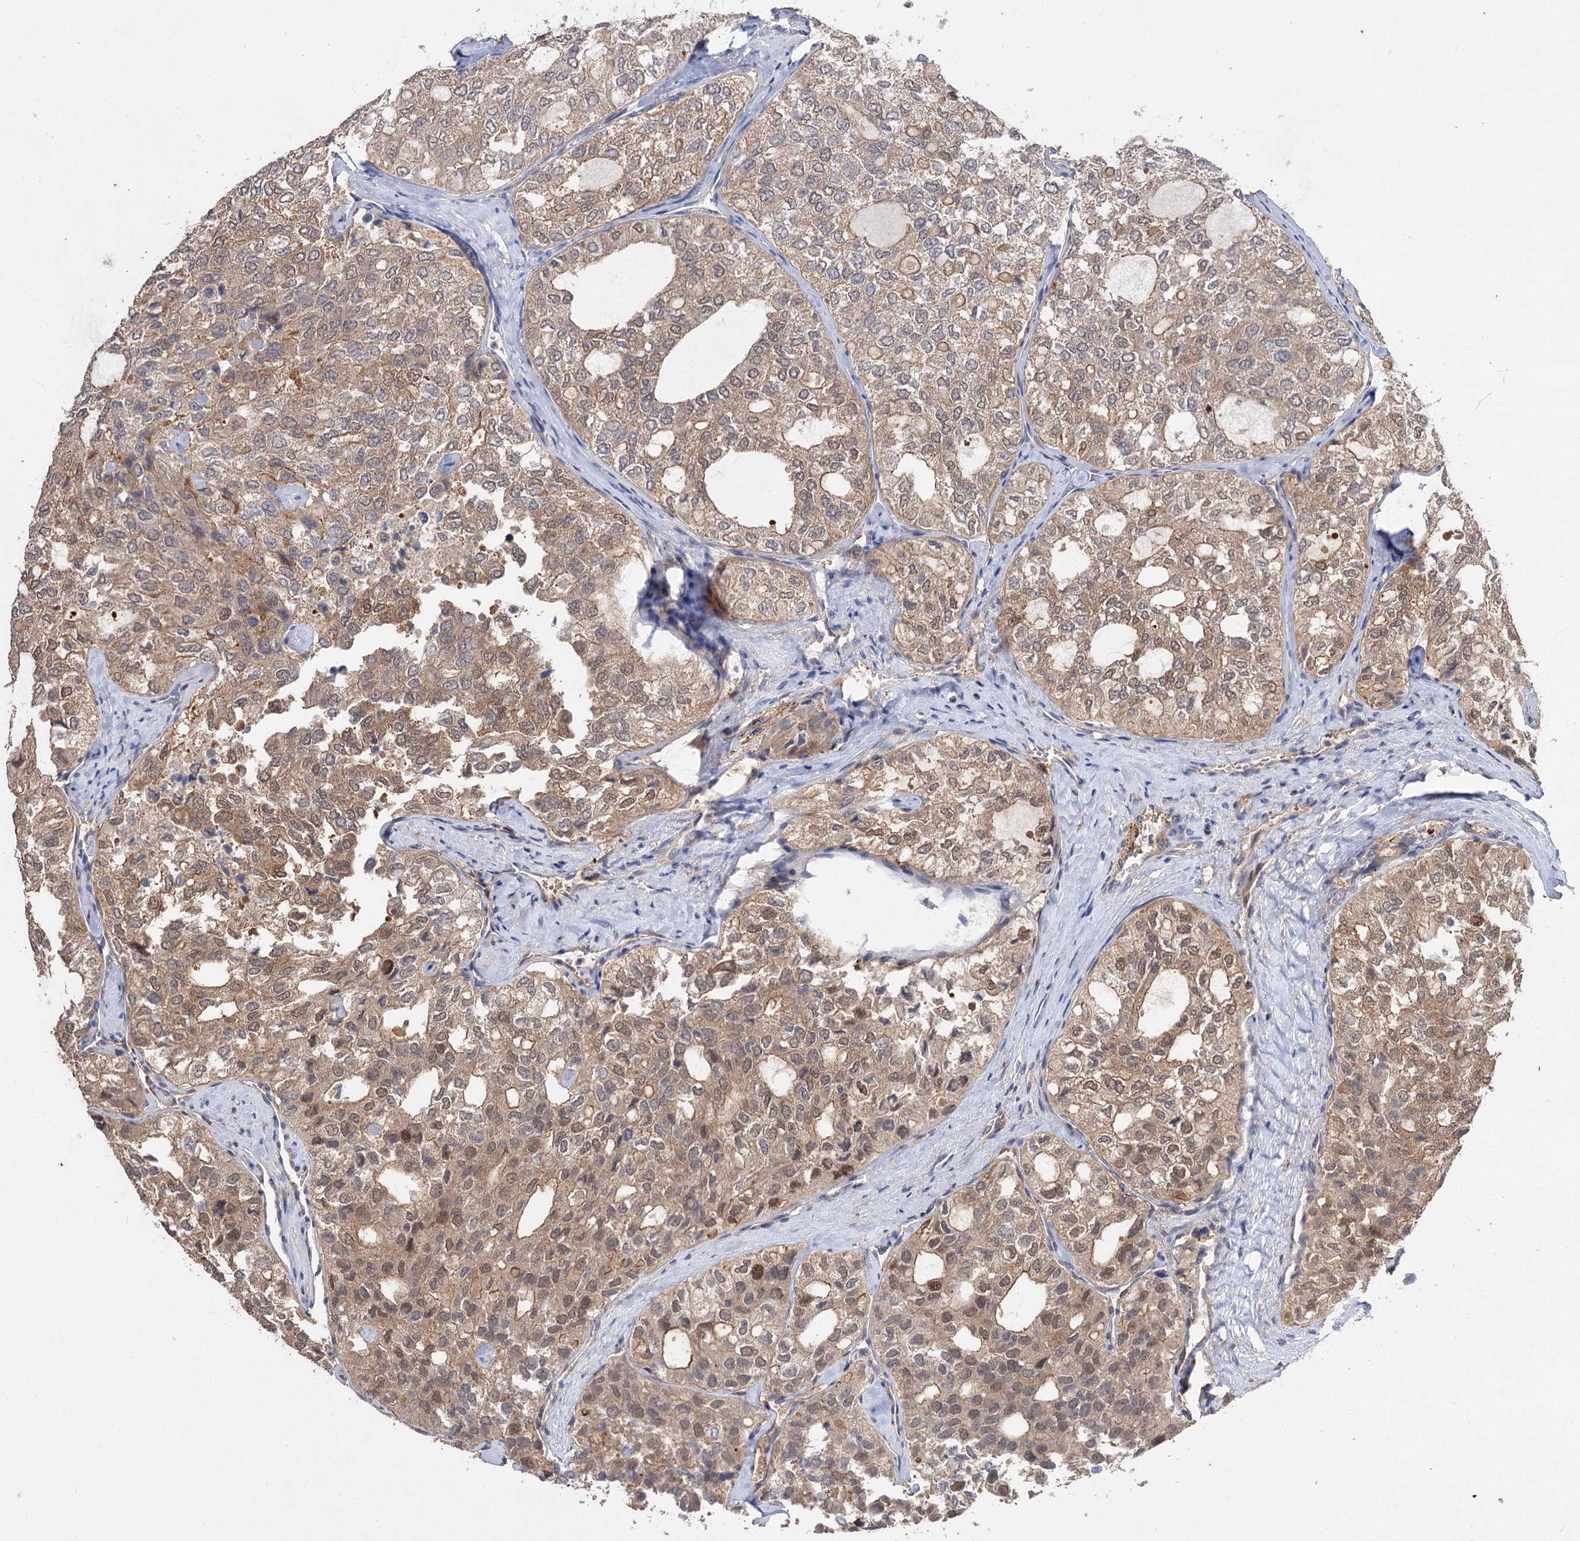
{"staining": {"intensity": "moderate", "quantity": ">75%", "location": "cytoplasmic/membranous,nuclear"}, "tissue": "thyroid cancer", "cell_type": "Tumor cells", "image_type": "cancer", "snomed": [{"axis": "morphology", "description": "Follicular adenoma carcinoma, NOS"}, {"axis": "topography", "description": "Thyroid gland"}], "caption": "Protein expression analysis of human thyroid cancer reveals moderate cytoplasmic/membranous and nuclear positivity in about >75% of tumor cells.", "gene": "FBXW8", "patient": {"sex": "male", "age": 75}}